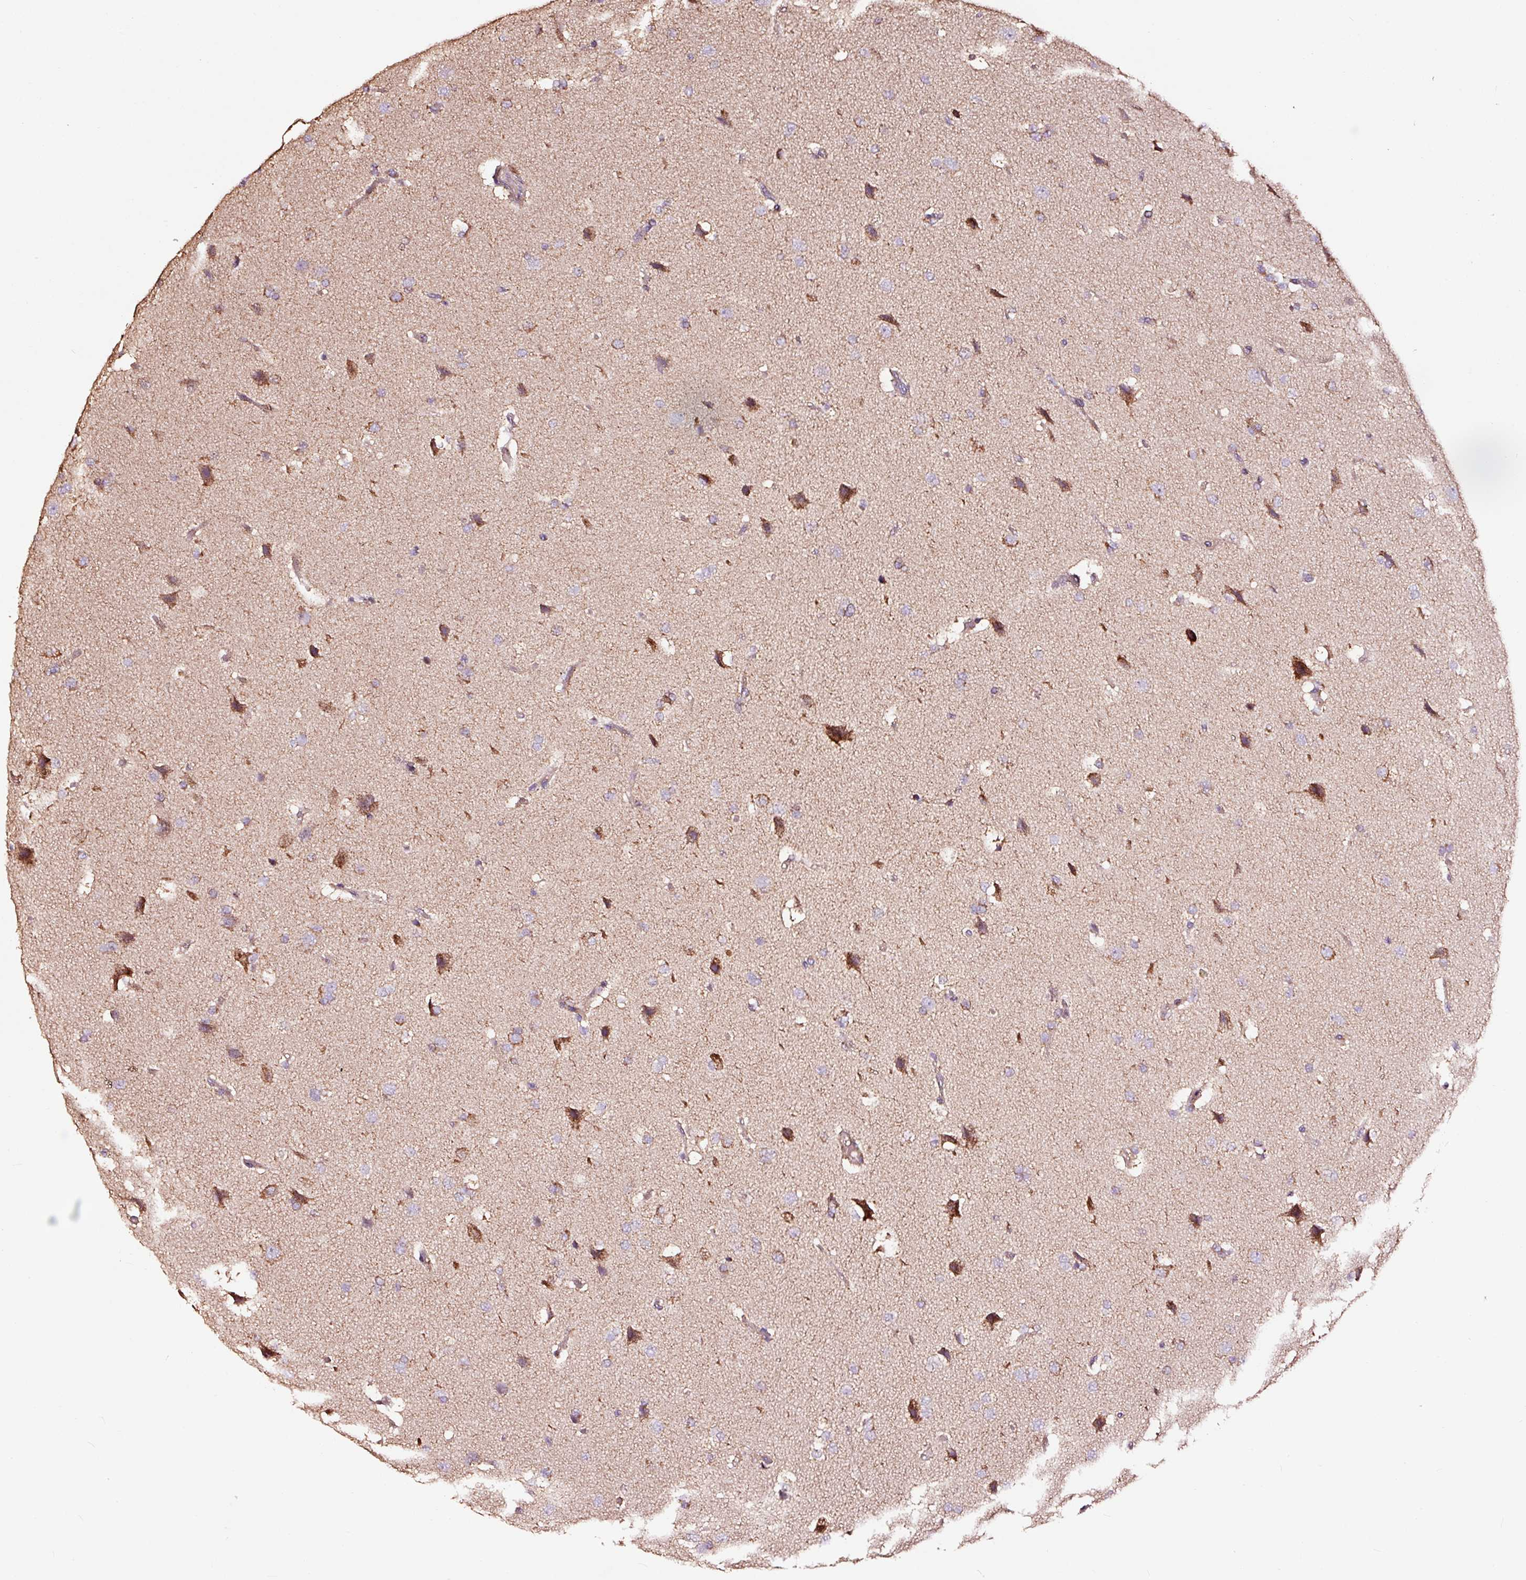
{"staining": {"intensity": "weak", "quantity": "25%-75%", "location": "cytoplasmic/membranous"}, "tissue": "glioma", "cell_type": "Tumor cells", "image_type": "cancer", "snomed": [{"axis": "morphology", "description": "Glioma, malignant, High grade"}, {"axis": "topography", "description": "Brain"}], "caption": "DAB immunohistochemical staining of glioma shows weak cytoplasmic/membranous protein positivity in approximately 25%-75% of tumor cells.", "gene": "TPM1", "patient": {"sex": "male", "age": 56}}